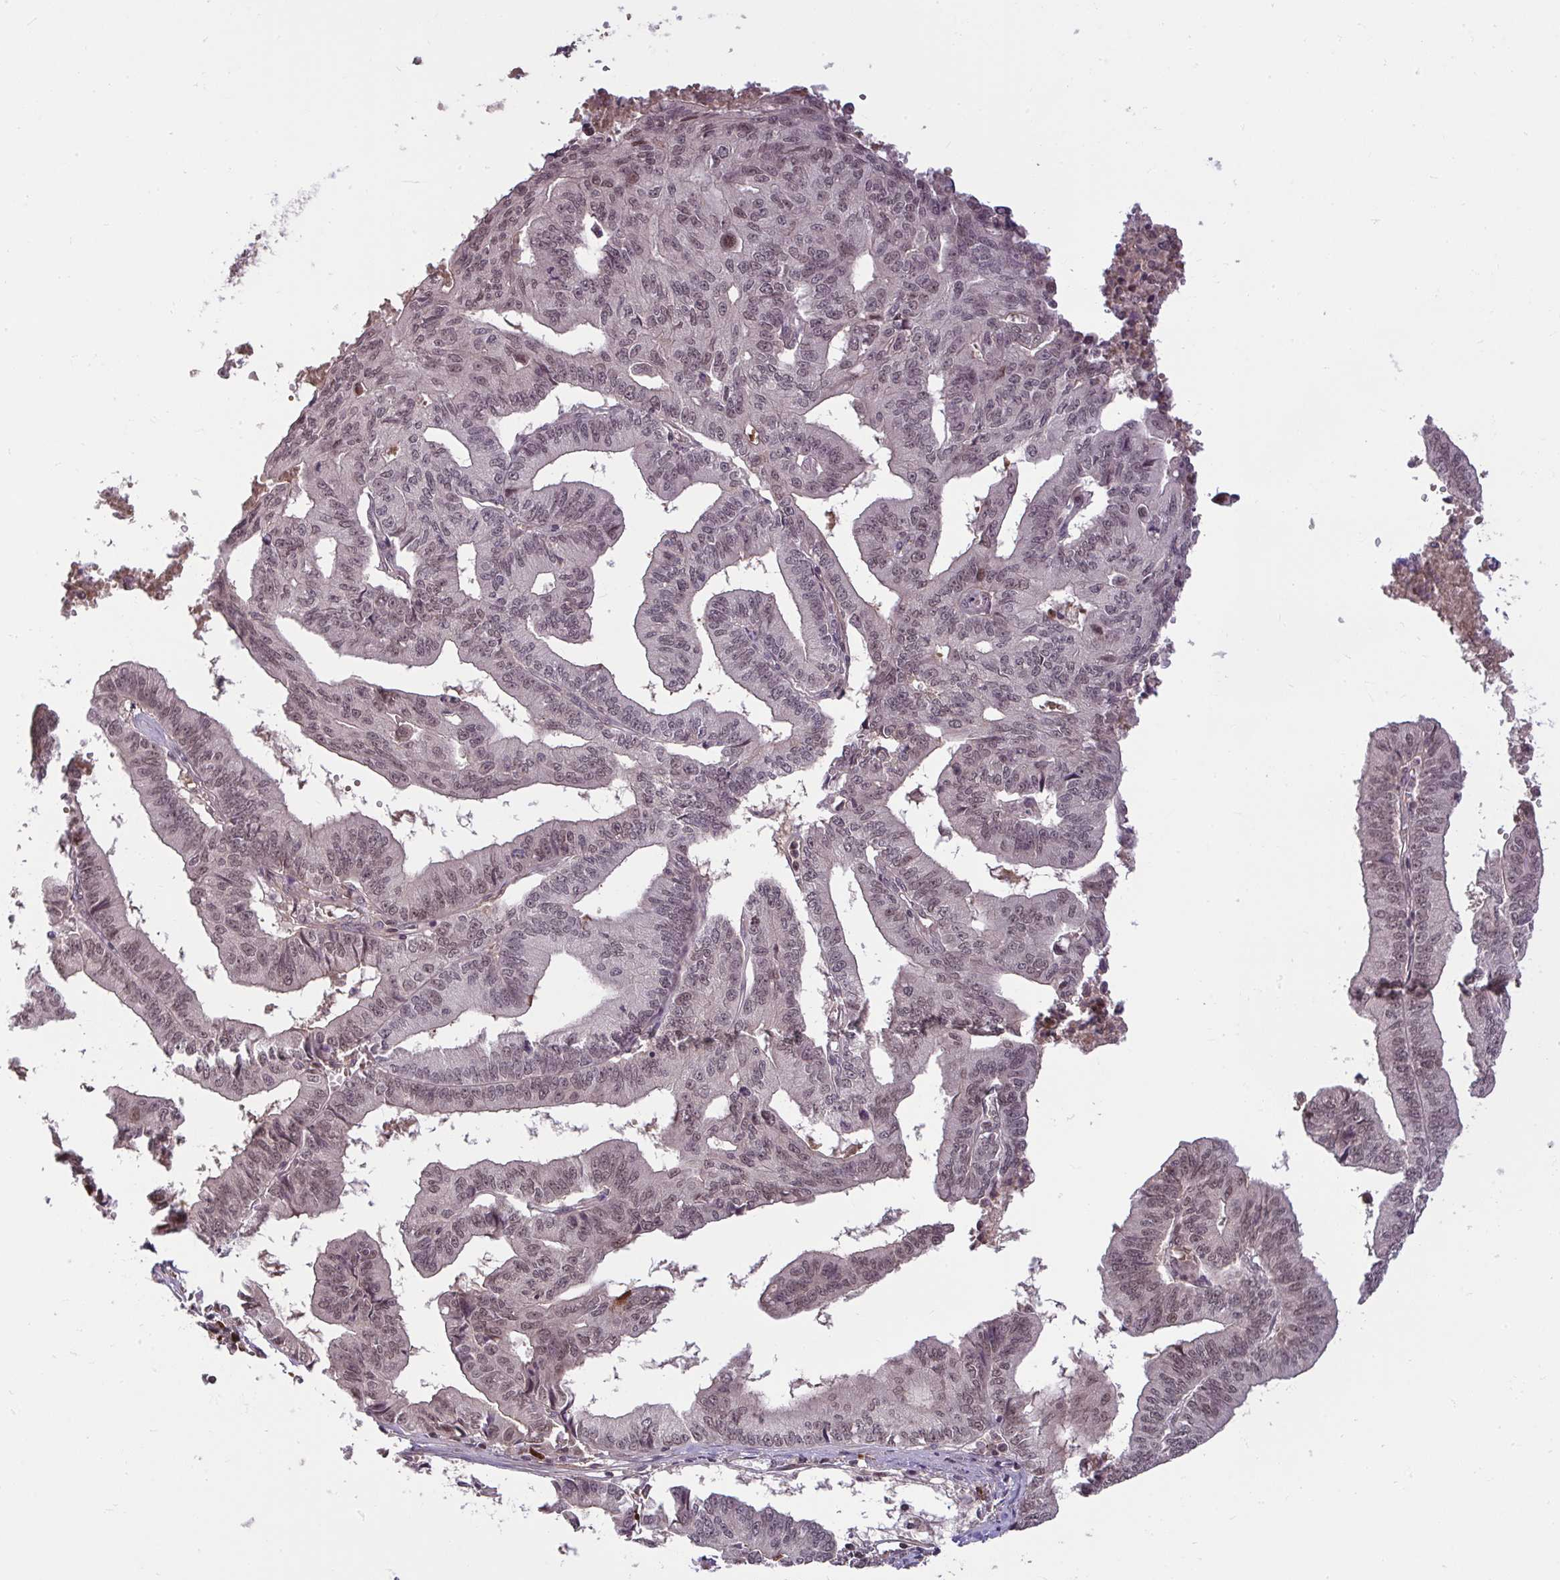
{"staining": {"intensity": "weak", "quantity": ">75%", "location": "nuclear"}, "tissue": "endometrial cancer", "cell_type": "Tumor cells", "image_type": "cancer", "snomed": [{"axis": "morphology", "description": "Adenocarcinoma, NOS"}, {"axis": "topography", "description": "Endometrium"}], "caption": "High-power microscopy captured an IHC histopathology image of endometrial adenocarcinoma, revealing weak nuclear staining in about >75% of tumor cells.", "gene": "ZSCAN9", "patient": {"sex": "female", "age": 65}}